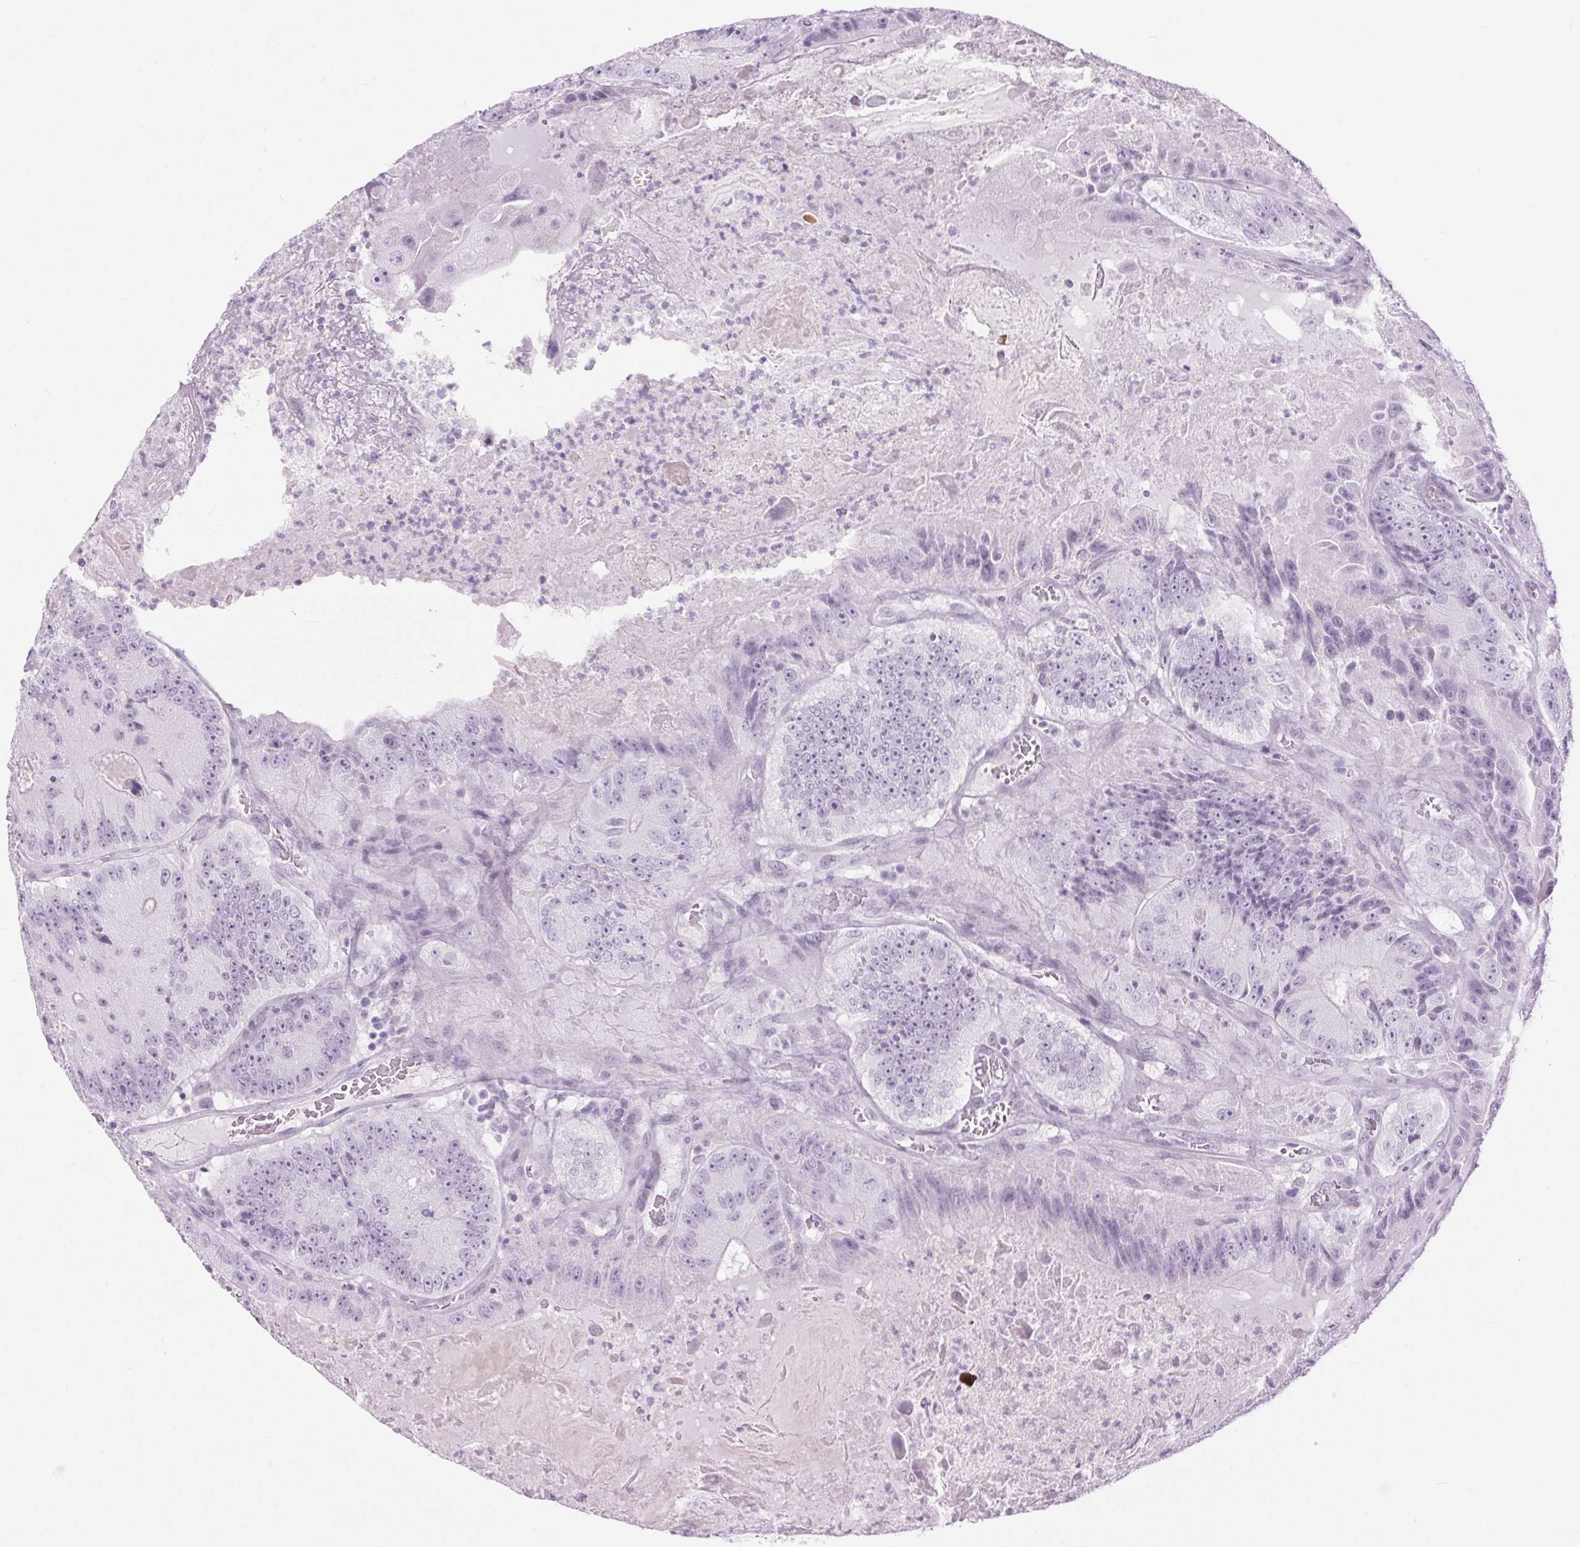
{"staining": {"intensity": "negative", "quantity": "none", "location": "none"}, "tissue": "colorectal cancer", "cell_type": "Tumor cells", "image_type": "cancer", "snomed": [{"axis": "morphology", "description": "Adenocarcinoma, NOS"}, {"axis": "topography", "description": "Colon"}], "caption": "Immunohistochemistry (IHC) photomicrograph of neoplastic tissue: human colorectal cancer stained with DAB (3,3'-diaminobenzidine) demonstrates no significant protein staining in tumor cells.", "gene": "BEND2", "patient": {"sex": "female", "age": 86}}